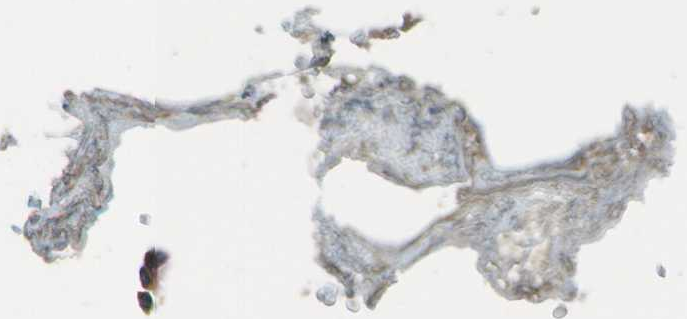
{"staining": {"intensity": "moderate", "quantity": ">75%", "location": "cytoplasmic/membranous"}, "tissue": "gallbladder", "cell_type": "Glandular cells", "image_type": "normal", "snomed": [{"axis": "morphology", "description": "Normal tissue, NOS"}, {"axis": "topography", "description": "Gallbladder"}], "caption": "IHC (DAB (3,3'-diaminobenzidine)) staining of normal human gallbladder demonstrates moderate cytoplasmic/membranous protein staining in approximately >75% of glandular cells.", "gene": "WNK2", "patient": {"sex": "female", "age": 64}}